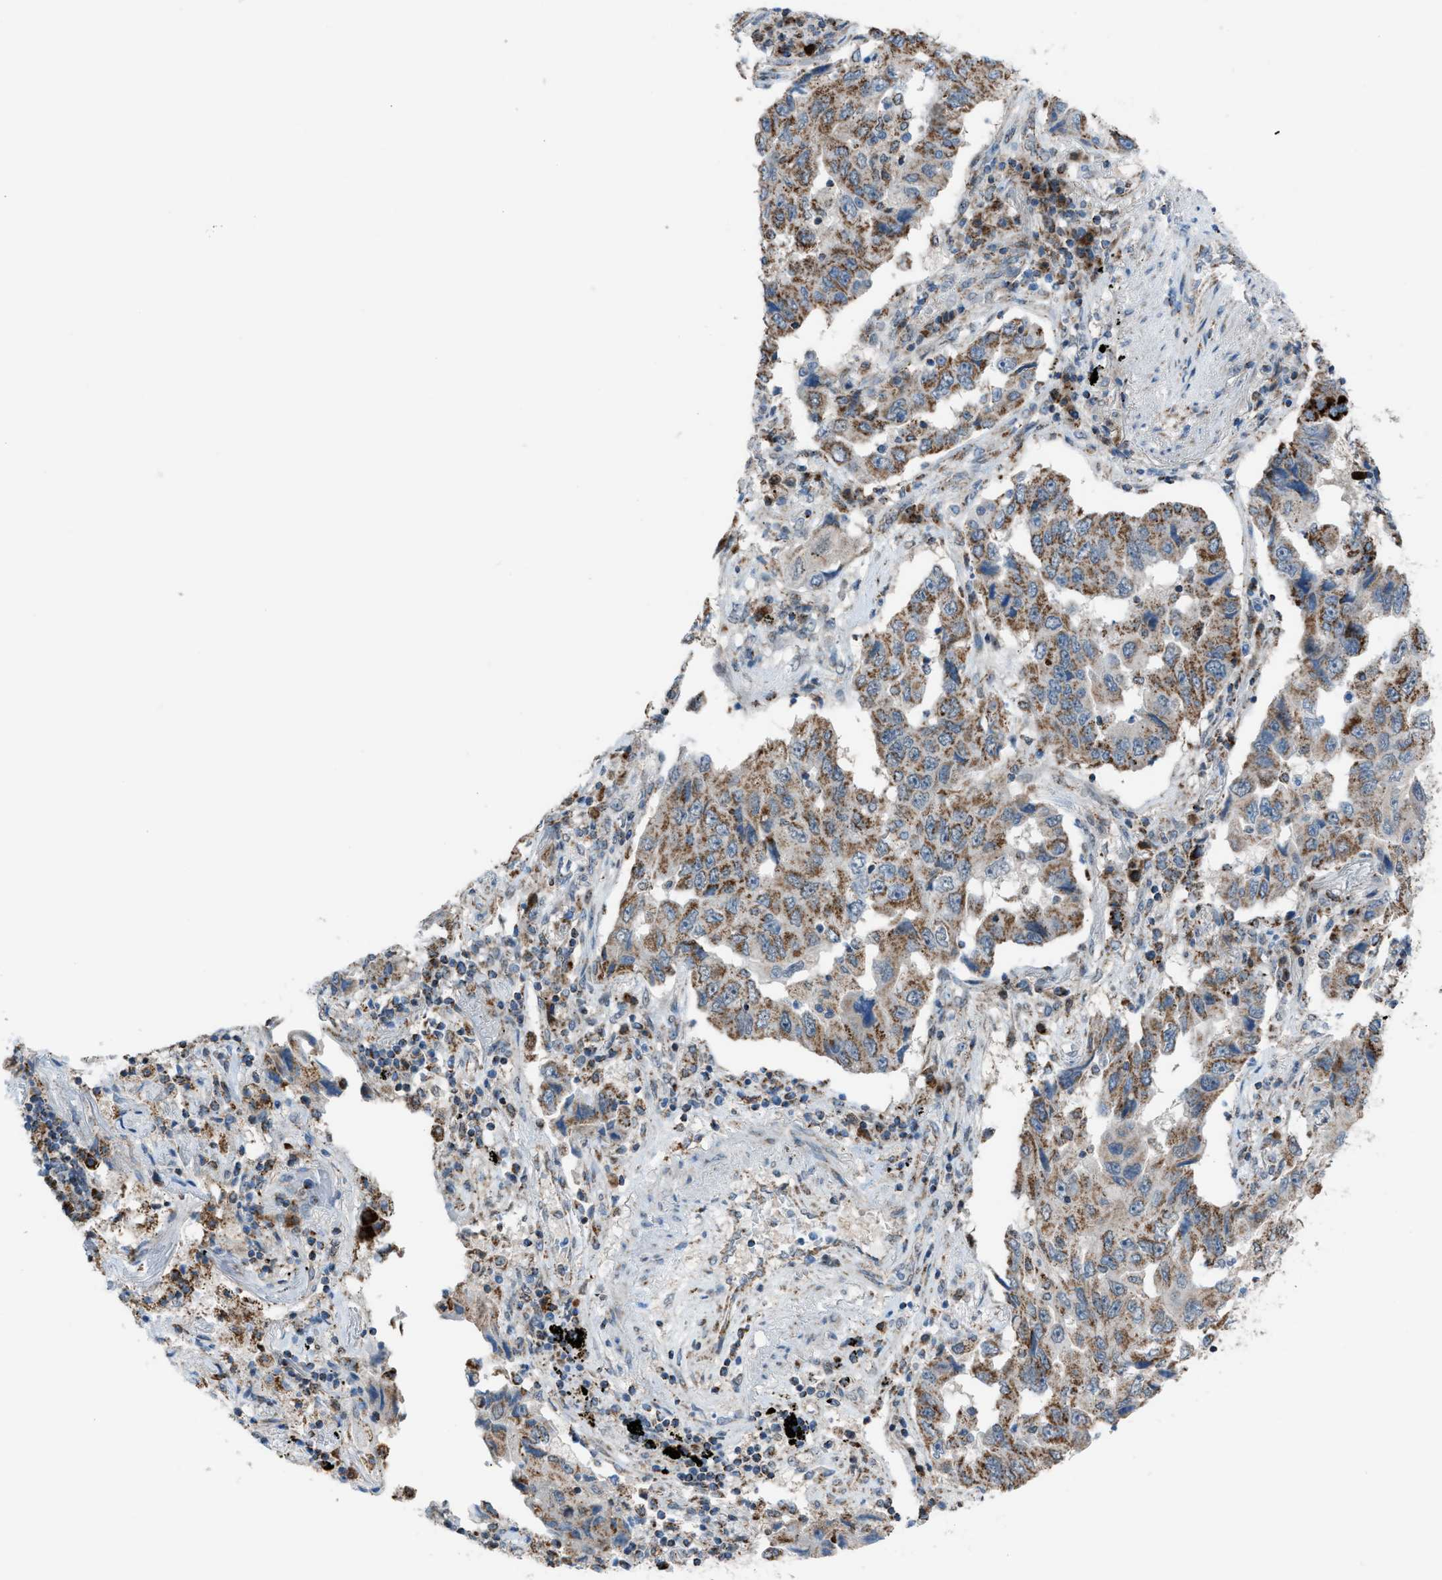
{"staining": {"intensity": "moderate", "quantity": ">75%", "location": "cytoplasmic/membranous"}, "tissue": "lung cancer", "cell_type": "Tumor cells", "image_type": "cancer", "snomed": [{"axis": "morphology", "description": "Adenocarcinoma, NOS"}, {"axis": "topography", "description": "Lung"}], "caption": "This is an image of IHC staining of lung adenocarcinoma, which shows moderate expression in the cytoplasmic/membranous of tumor cells.", "gene": "SRM", "patient": {"sex": "female", "age": 65}}